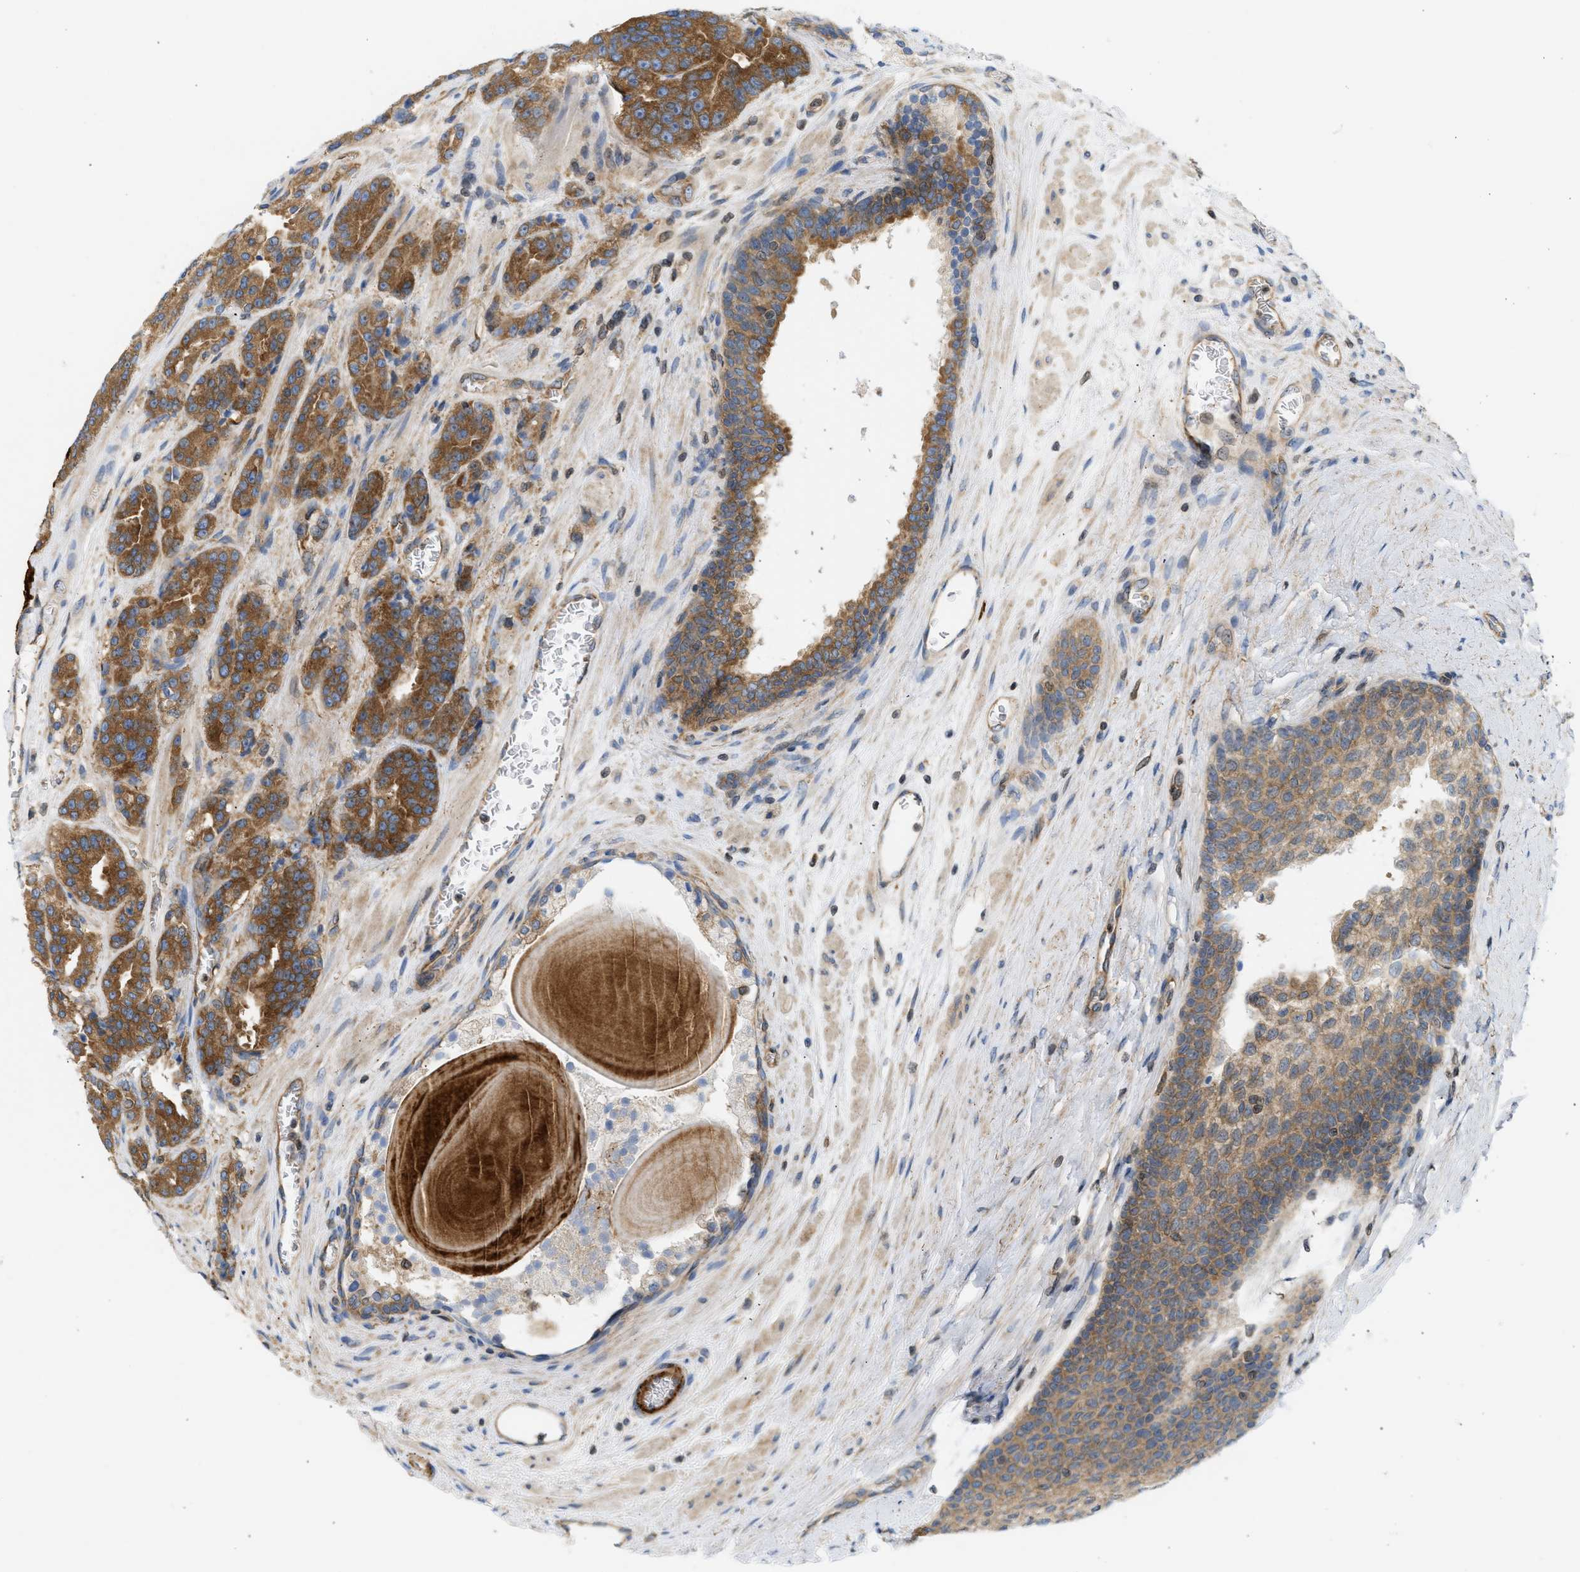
{"staining": {"intensity": "strong", "quantity": ">75%", "location": "cytoplasmic/membranous"}, "tissue": "prostate cancer", "cell_type": "Tumor cells", "image_type": "cancer", "snomed": [{"axis": "morphology", "description": "Adenocarcinoma, High grade"}, {"axis": "topography", "description": "Prostate"}], "caption": "Immunohistochemistry histopathology image of neoplastic tissue: human prostate adenocarcinoma (high-grade) stained using immunohistochemistry demonstrates high levels of strong protein expression localized specifically in the cytoplasmic/membranous of tumor cells, appearing as a cytoplasmic/membranous brown color.", "gene": "STRN", "patient": {"sex": "male", "age": 60}}